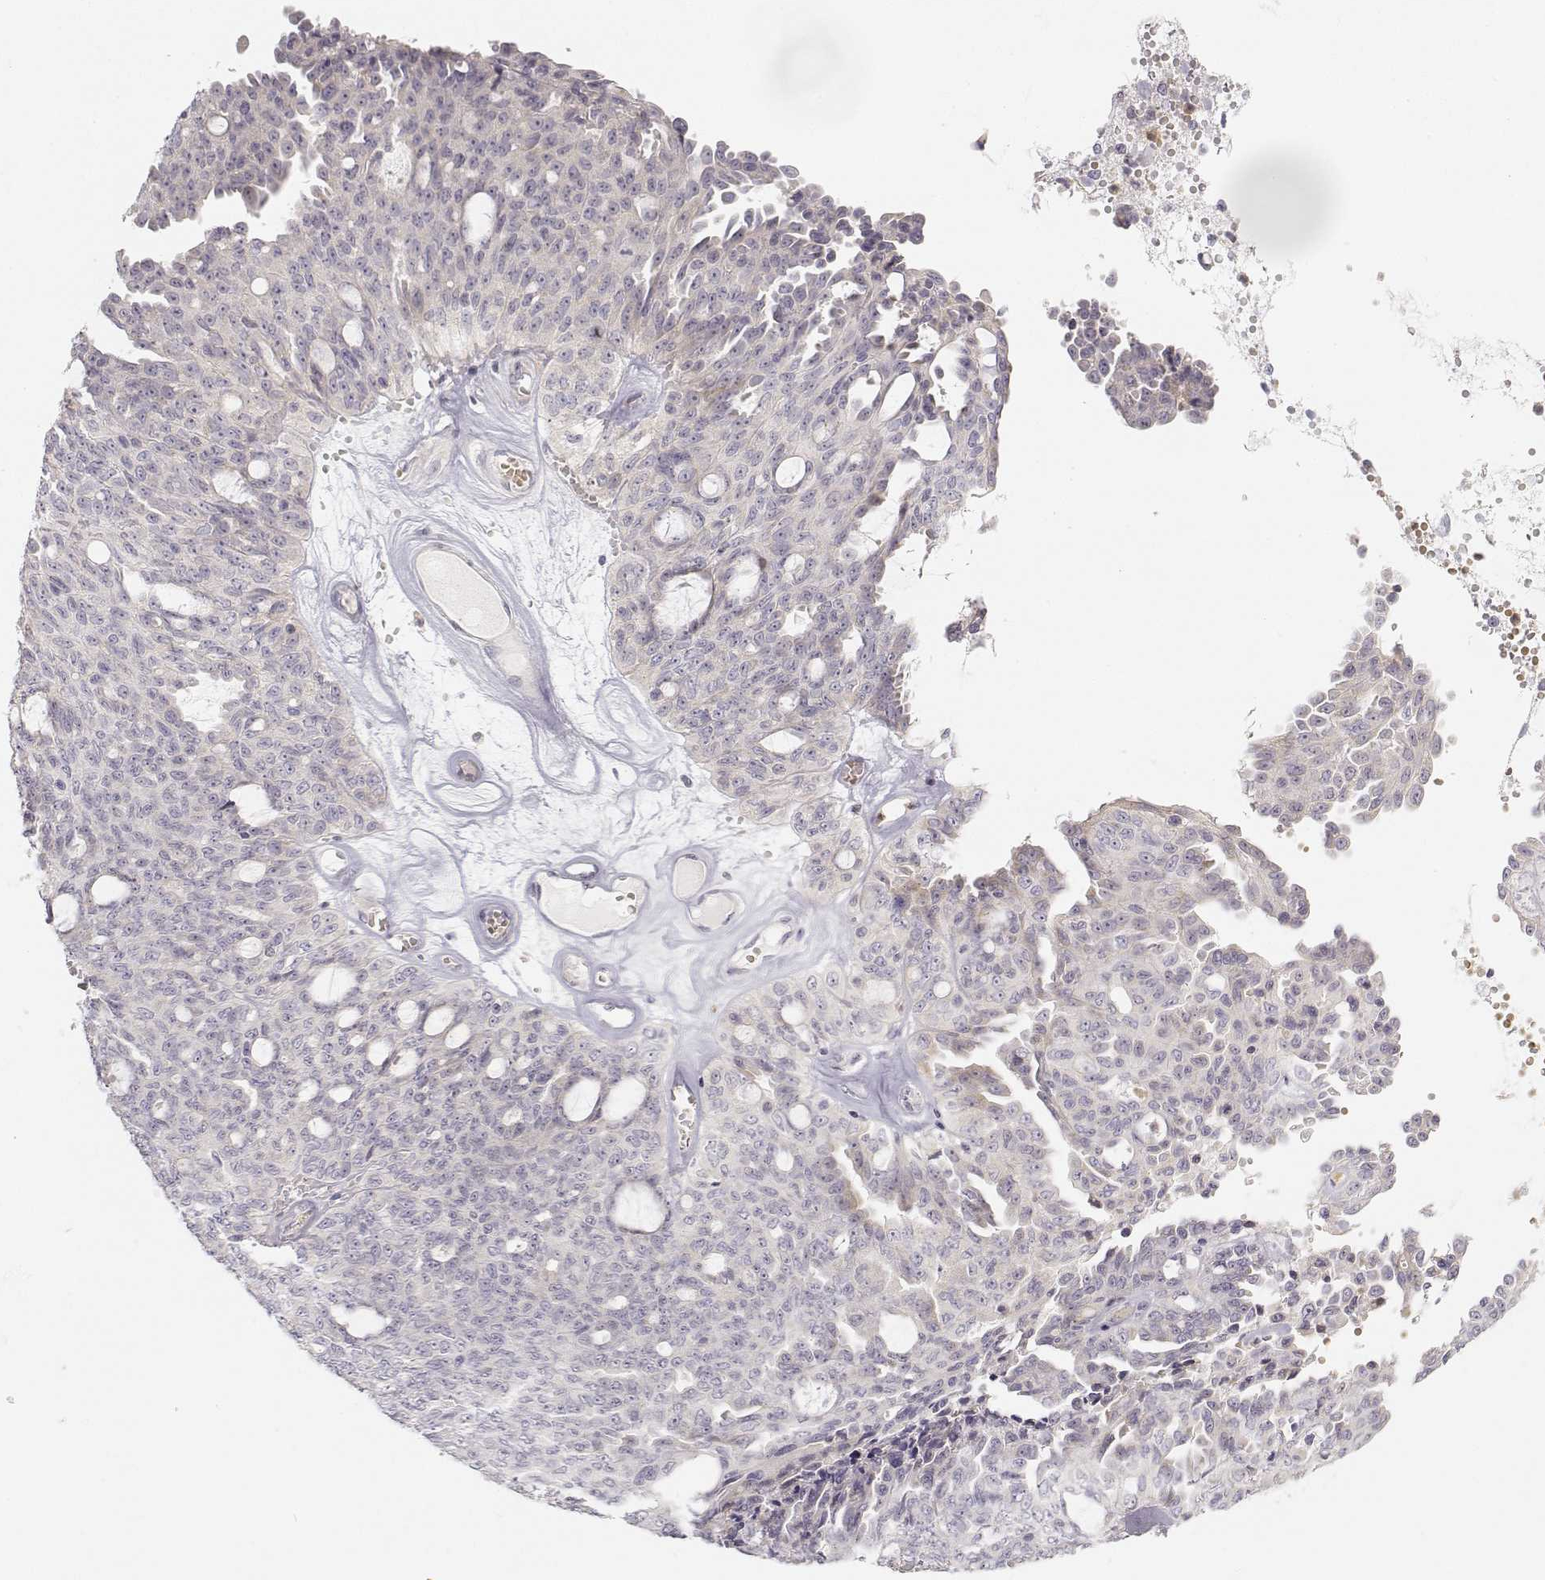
{"staining": {"intensity": "negative", "quantity": "none", "location": "none"}, "tissue": "ovarian cancer", "cell_type": "Tumor cells", "image_type": "cancer", "snomed": [{"axis": "morphology", "description": "Cystadenocarcinoma, serous, NOS"}, {"axis": "topography", "description": "Ovary"}], "caption": "Tumor cells show no significant expression in ovarian serous cystadenocarcinoma.", "gene": "GLIPR1L2", "patient": {"sex": "female", "age": 71}}